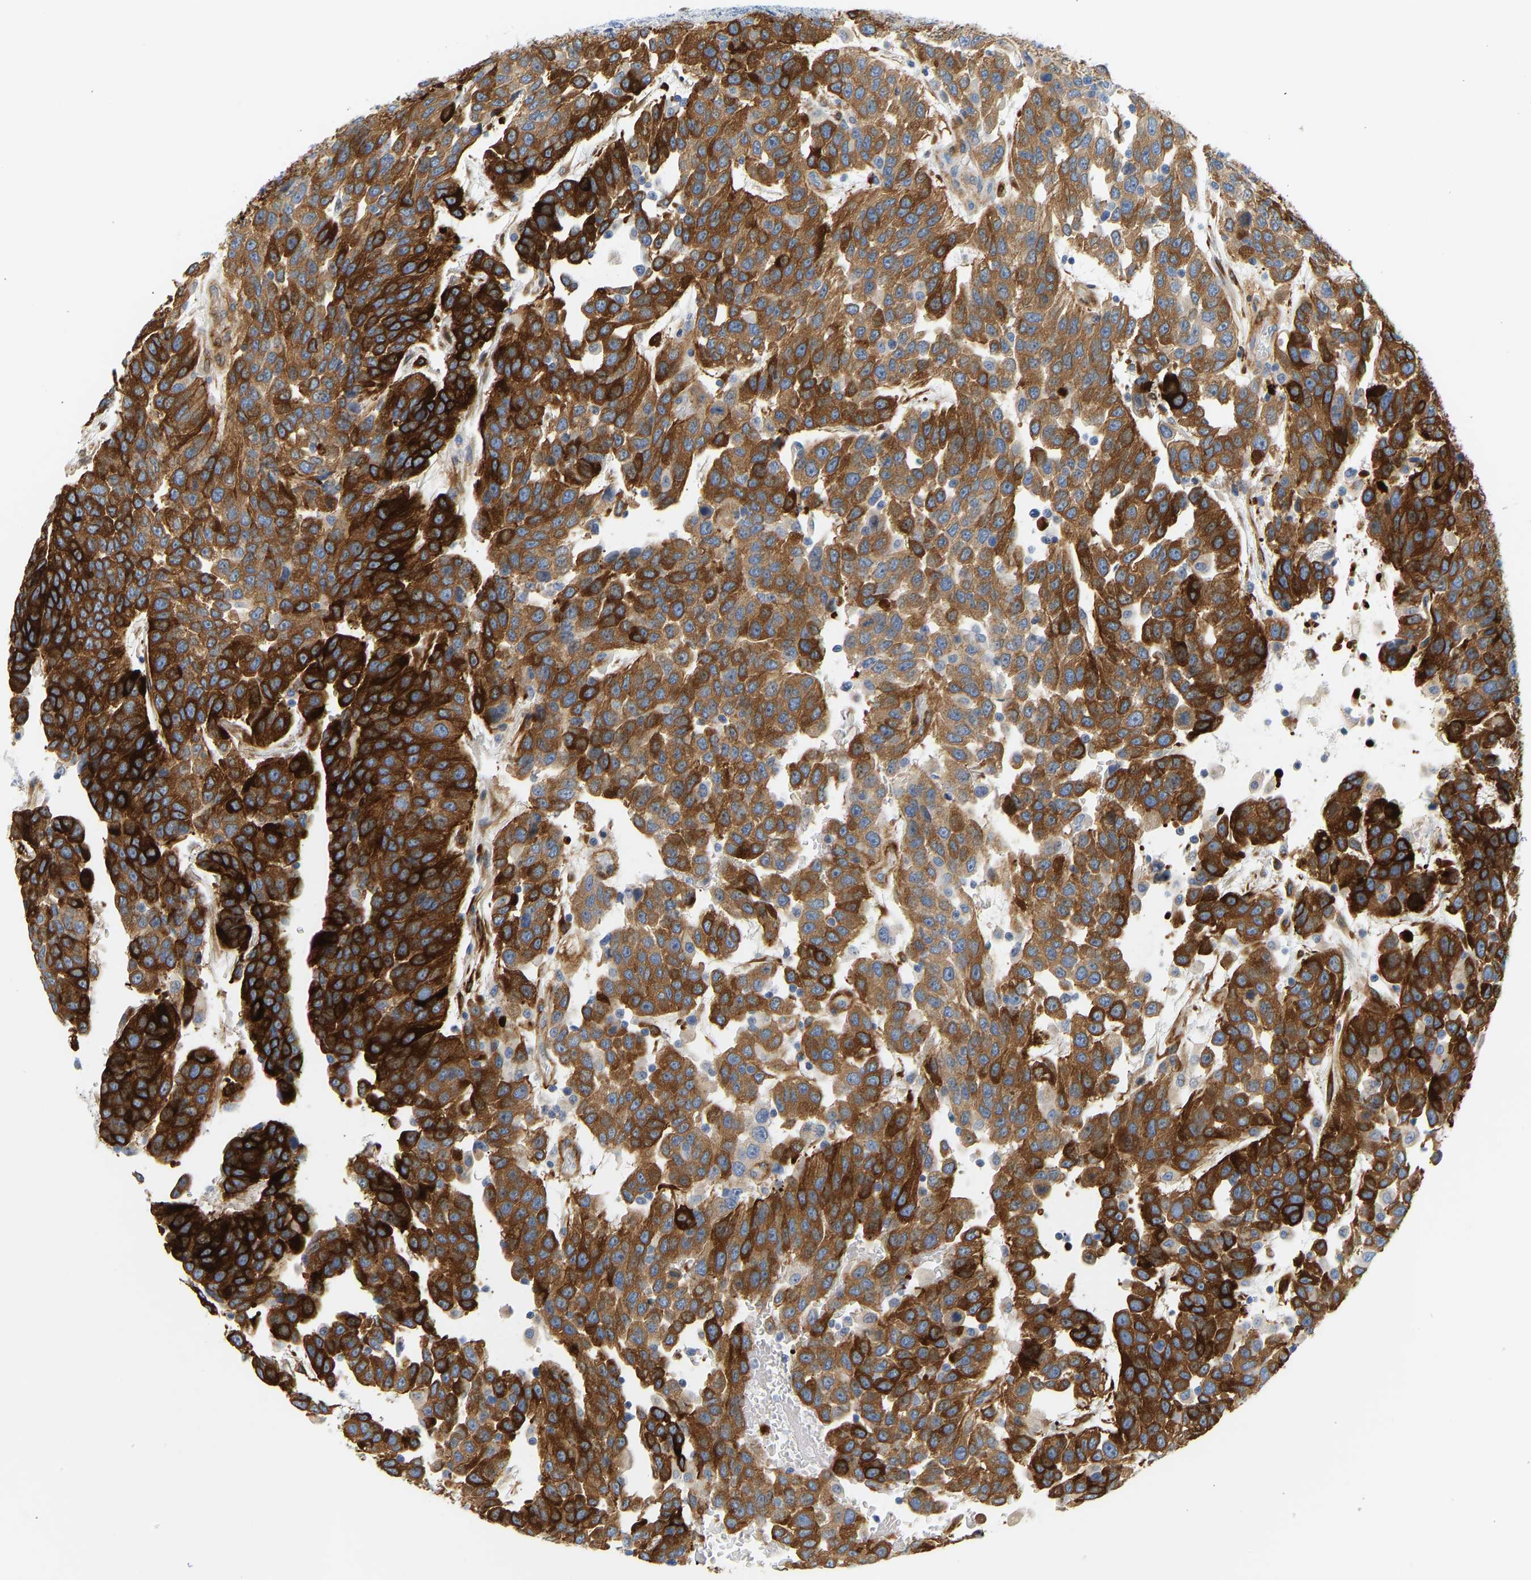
{"staining": {"intensity": "strong", "quantity": ">75%", "location": "cytoplasmic/membranous"}, "tissue": "urothelial cancer", "cell_type": "Tumor cells", "image_type": "cancer", "snomed": [{"axis": "morphology", "description": "Urothelial carcinoma, High grade"}, {"axis": "topography", "description": "Urinary bladder"}], "caption": "High-magnification brightfield microscopy of urothelial cancer stained with DAB (3,3'-diaminobenzidine) (brown) and counterstained with hematoxylin (blue). tumor cells exhibit strong cytoplasmic/membranous staining is present in about>75% of cells.", "gene": "SLC30A7", "patient": {"sex": "female", "age": 80}}